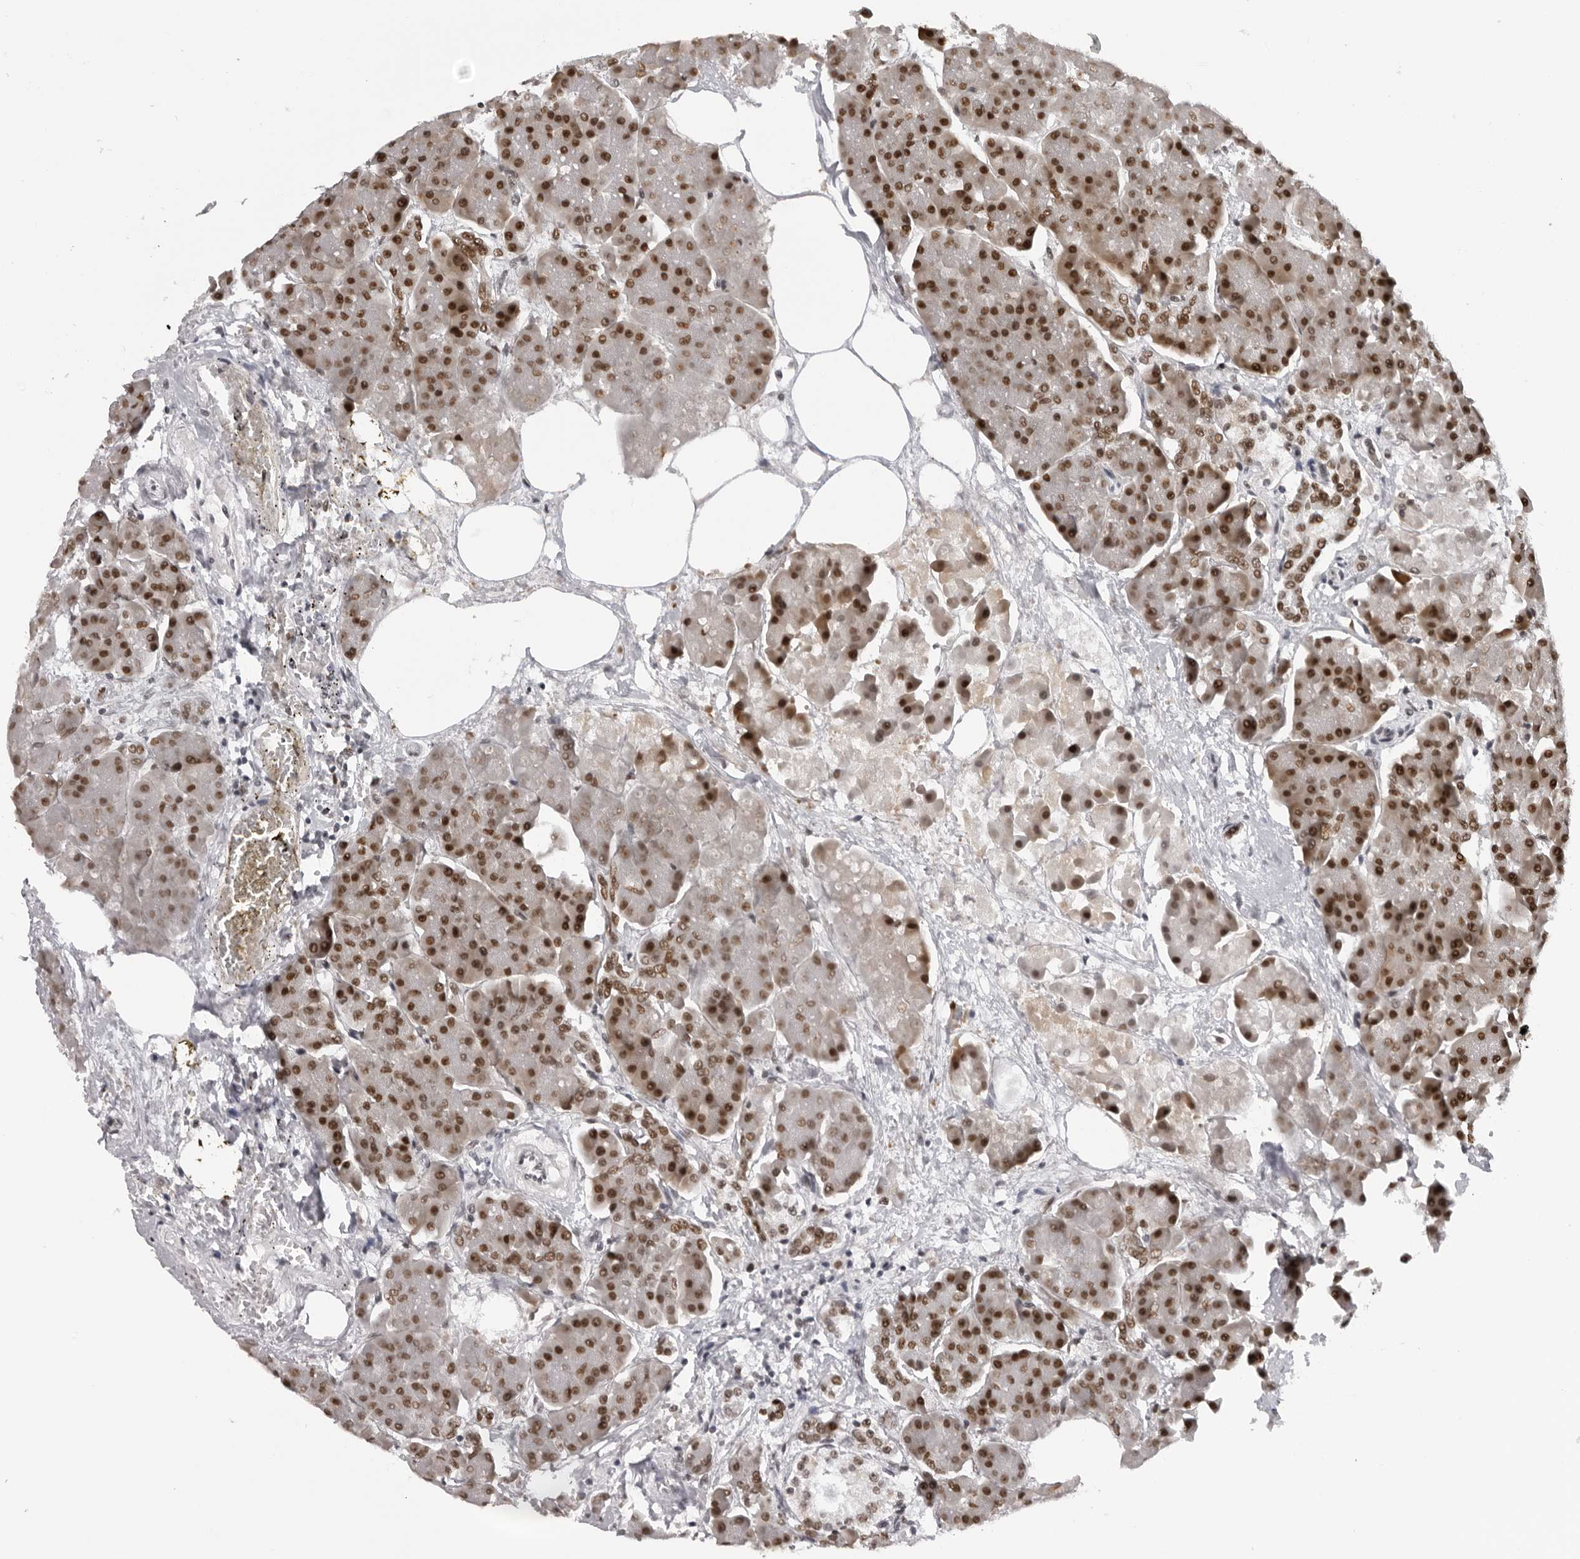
{"staining": {"intensity": "strong", "quantity": ">75%", "location": "nuclear"}, "tissue": "pancreas", "cell_type": "Exocrine glandular cells", "image_type": "normal", "snomed": [{"axis": "morphology", "description": "Normal tissue, NOS"}, {"axis": "topography", "description": "Pancreas"}], "caption": "An immunohistochemistry image of normal tissue is shown. Protein staining in brown shows strong nuclear positivity in pancreas within exocrine glandular cells. (DAB IHC, brown staining for protein, blue staining for nuclei).", "gene": "HEXIM2", "patient": {"sex": "female", "age": 70}}